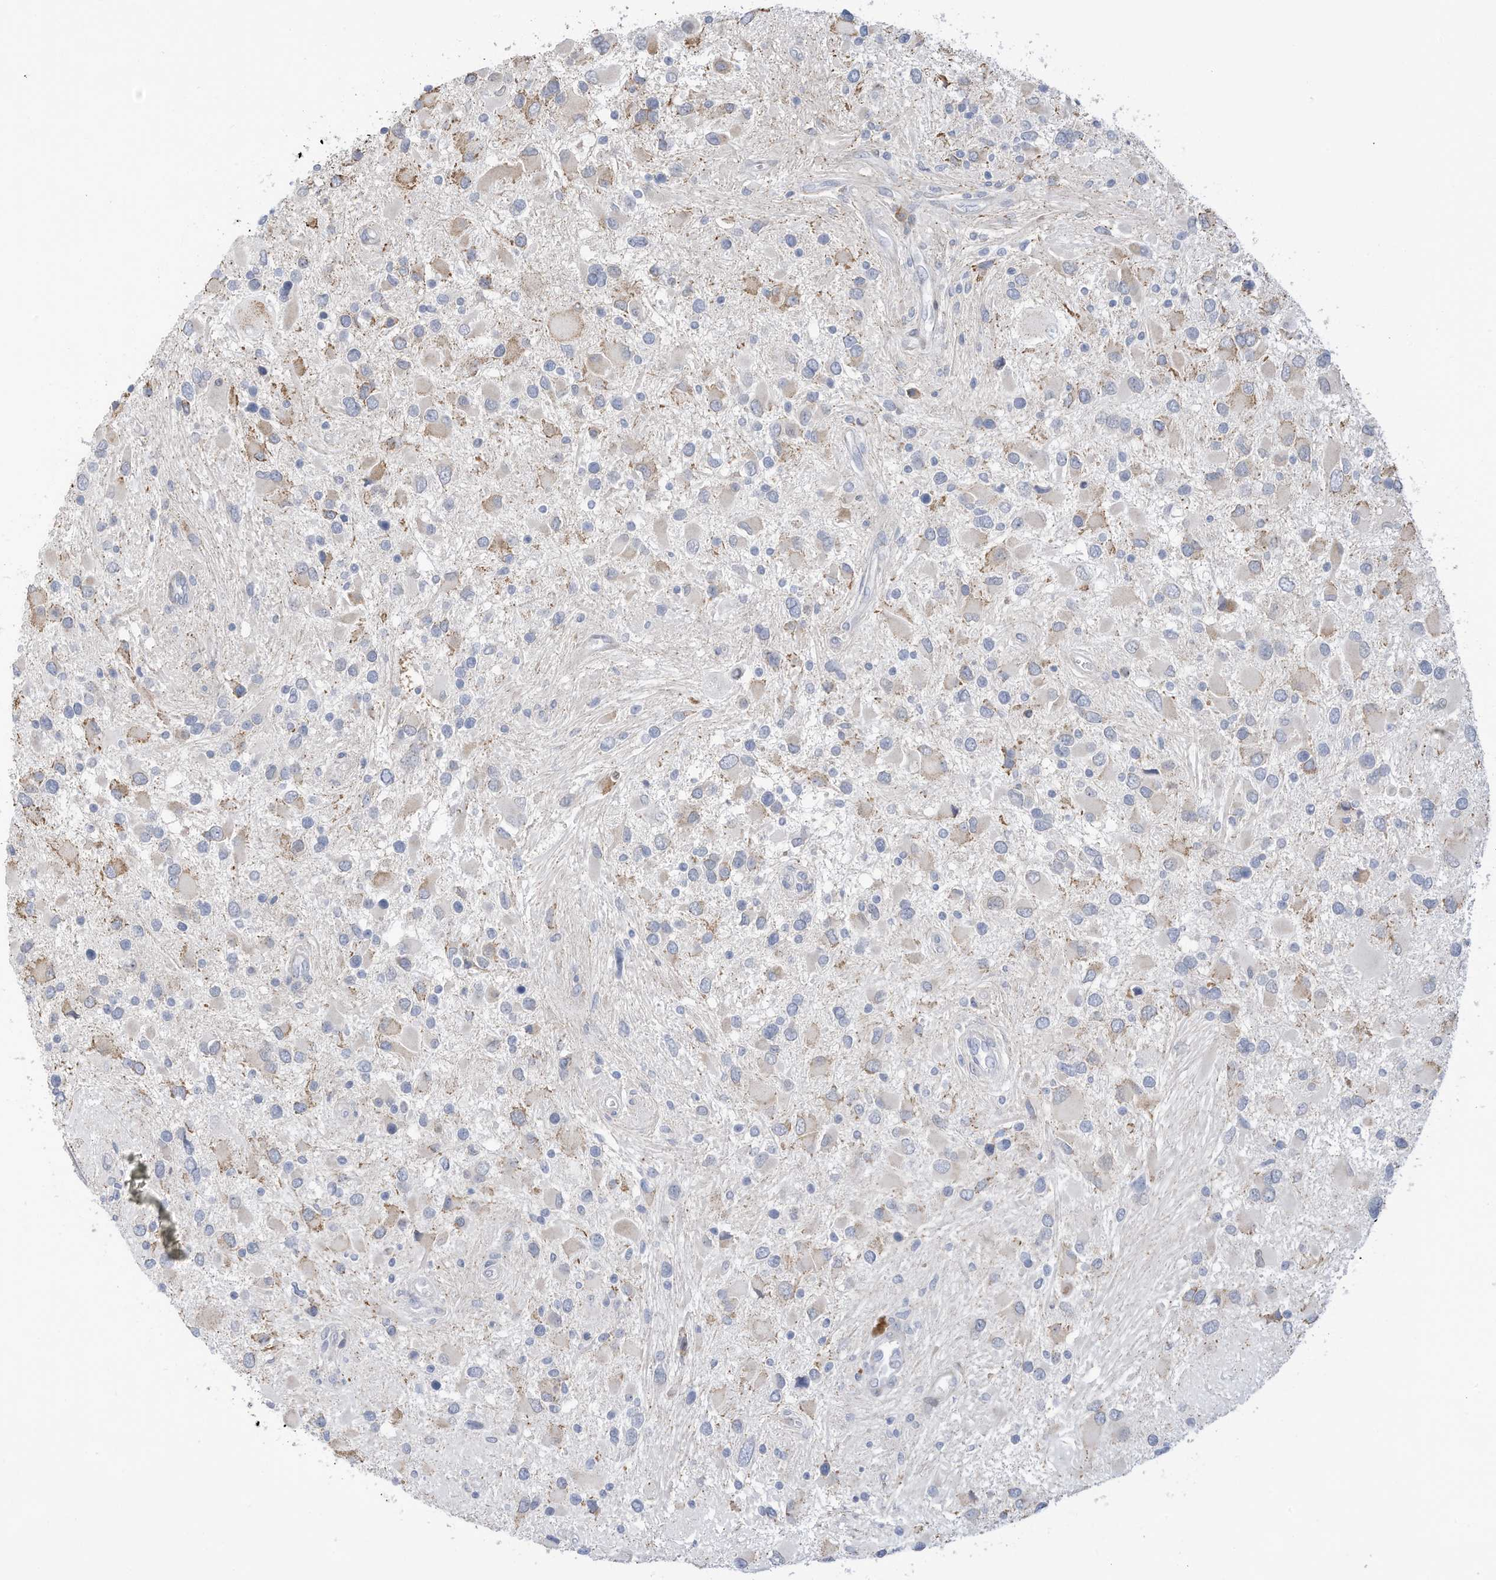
{"staining": {"intensity": "weak", "quantity": "<25%", "location": "cytoplasmic/membranous"}, "tissue": "glioma", "cell_type": "Tumor cells", "image_type": "cancer", "snomed": [{"axis": "morphology", "description": "Glioma, malignant, High grade"}, {"axis": "topography", "description": "Brain"}], "caption": "Immunohistochemistry micrograph of neoplastic tissue: glioma stained with DAB reveals no significant protein expression in tumor cells. (DAB (3,3'-diaminobenzidine) IHC, high magnification).", "gene": "ZNF292", "patient": {"sex": "male", "age": 53}}